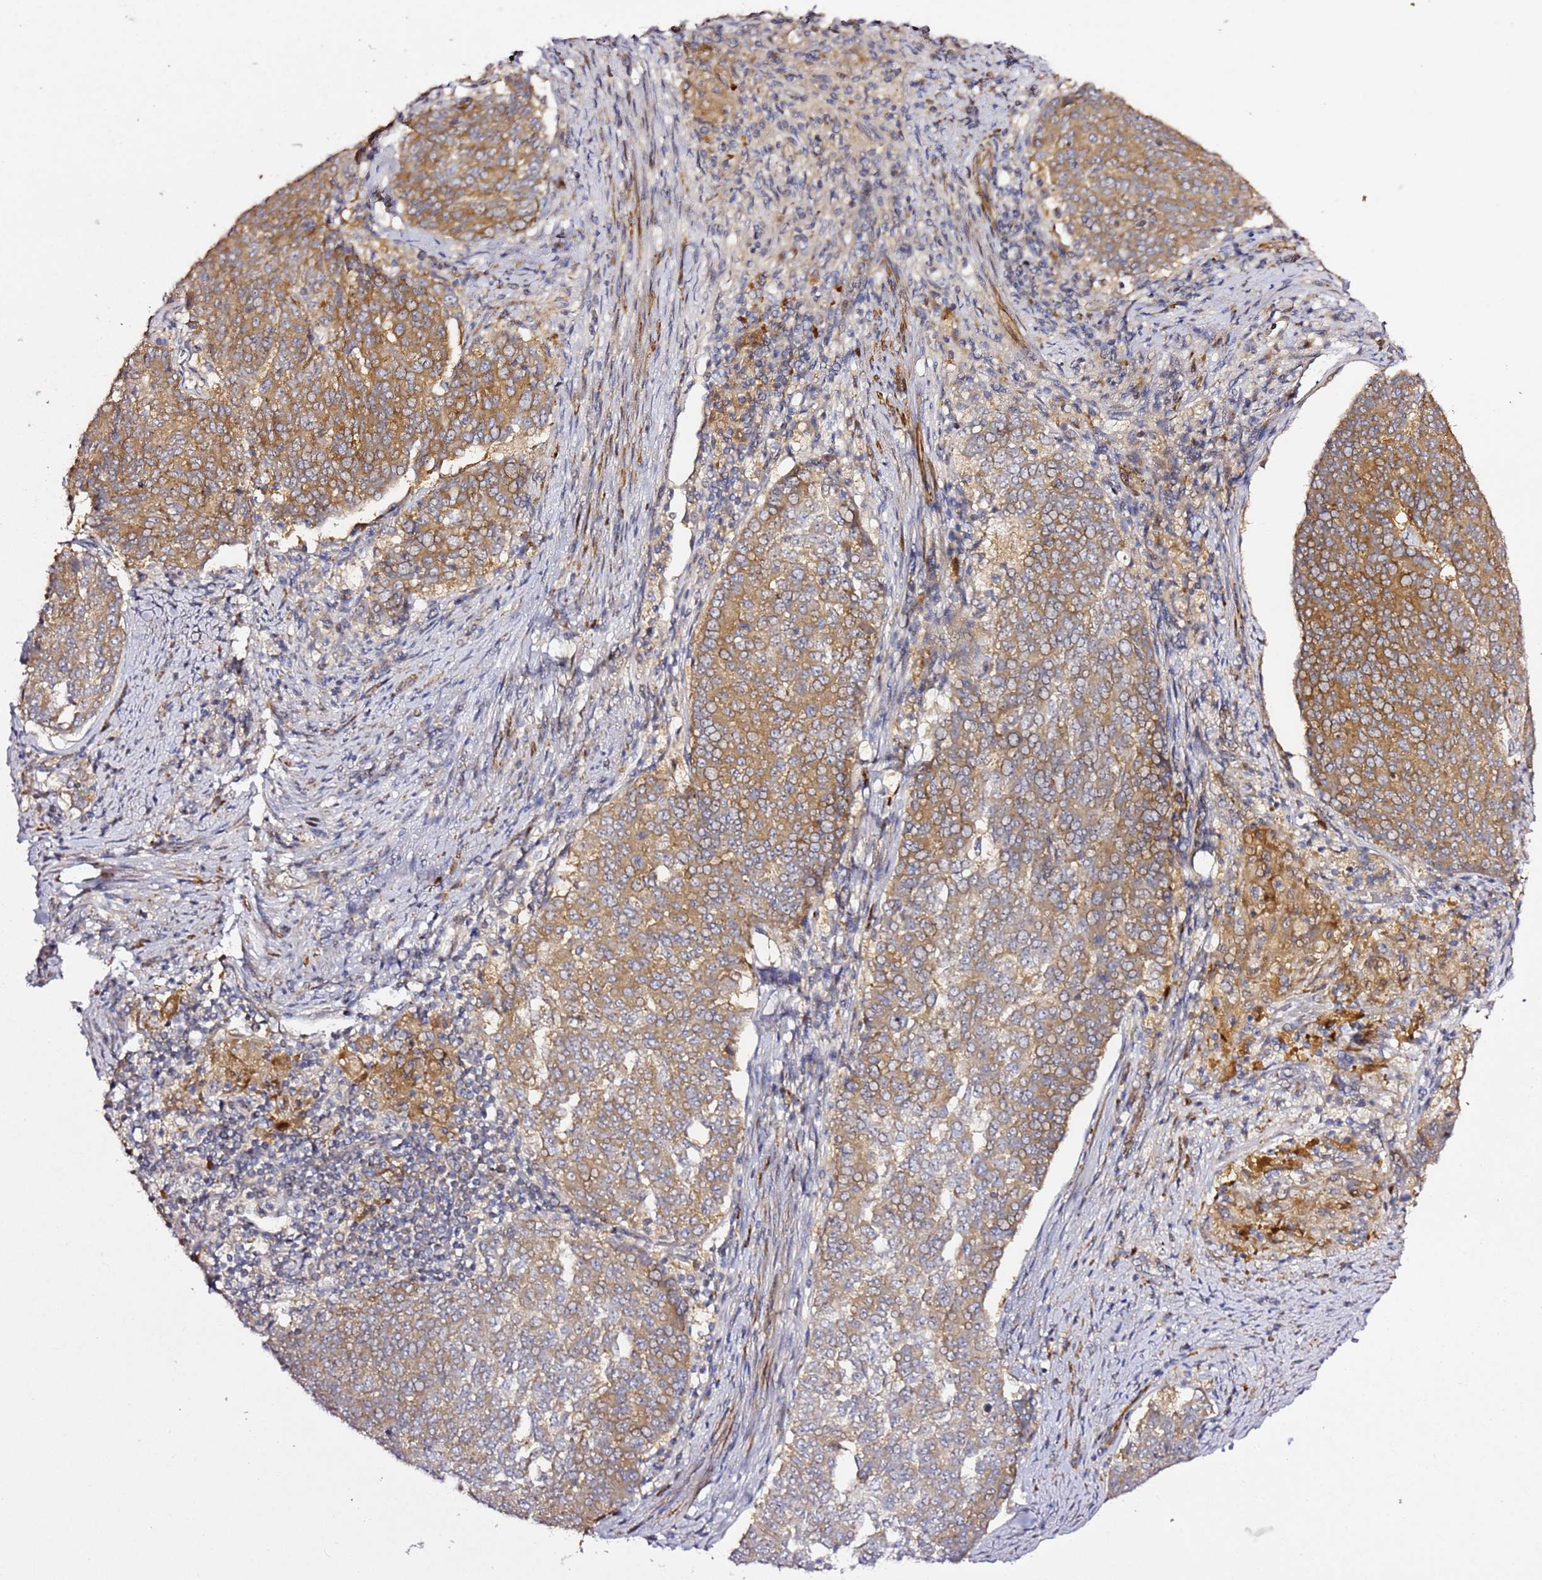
{"staining": {"intensity": "moderate", "quantity": ">75%", "location": "cytoplasmic/membranous"}, "tissue": "endometrial cancer", "cell_type": "Tumor cells", "image_type": "cancer", "snomed": [{"axis": "morphology", "description": "Adenocarcinoma, NOS"}, {"axis": "topography", "description": "Endometrium"}], "caption": "Tumor cells show medium levels of moderate cytoplasmic/membranous staining in about >75% of cells in adenocarcinoma (endometrial).", "gene": "PVRIG", "patient": {"sex": "female", "age": 80}}